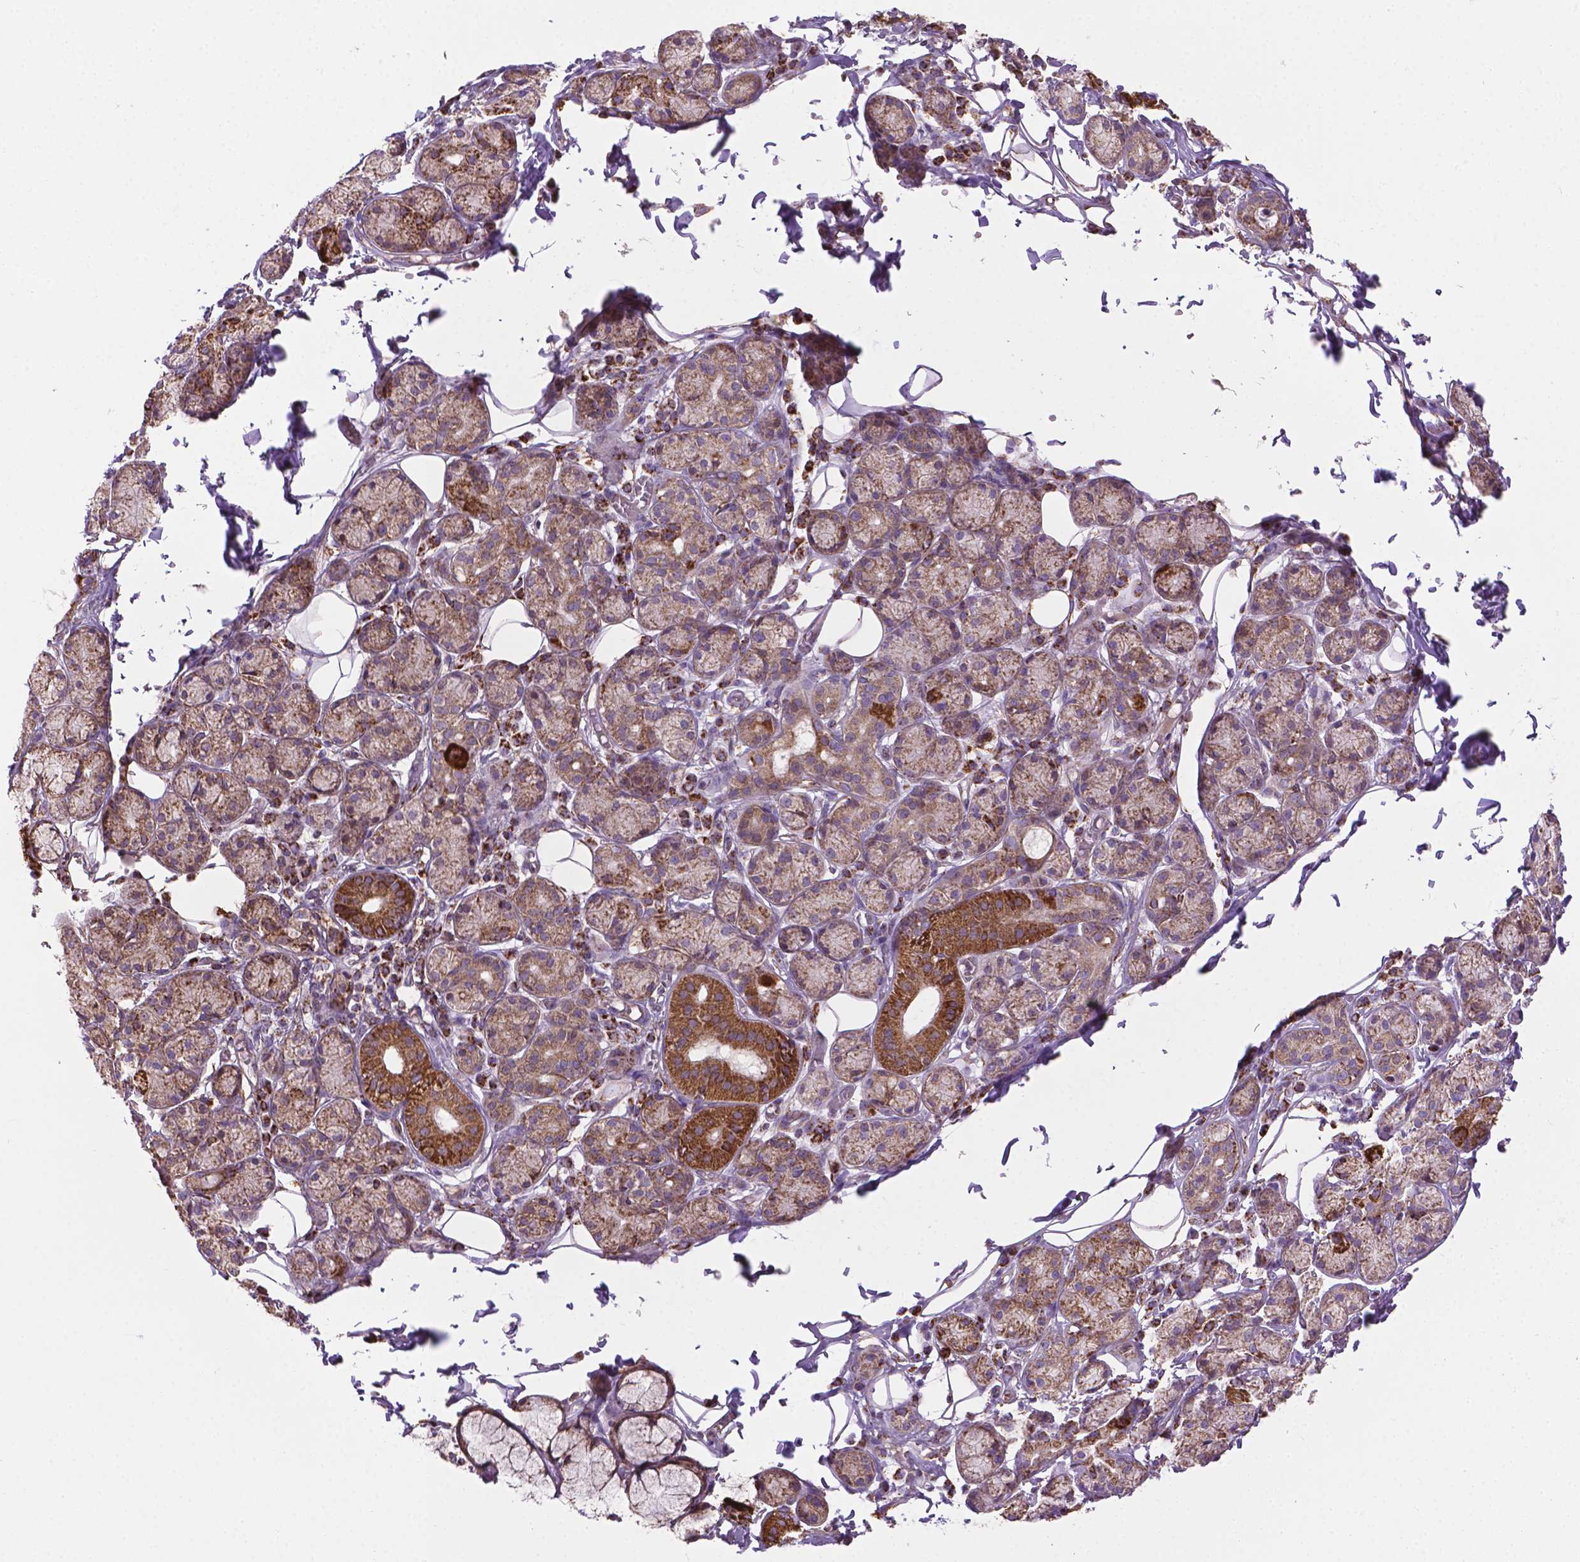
{"staining": {"intensity": "moderate", "quantity": ">75%", "location": "cytoplasmic/membranous"}, "tissue": "salivary gland", "cell_type": "Glandular cells", "image_type": "normal", "snomed": [{"axis": "morphology", "description": "Normal tissue, NOS"}, {"axis": "topography", "description": "Salivary gland"}, {"axis": "topography", "description": "Peripheral nerve tissue"}], "caption": "Immunohistochemistry photomicrograph of normal human salivary gland stained for a protein (brown), which reveals medium levels of moderate cytoplasmic/membranous positivity in about >75% of glandular cells.", "gene": "PIBF1", "patient": {"sex": "male", "age": 71}}